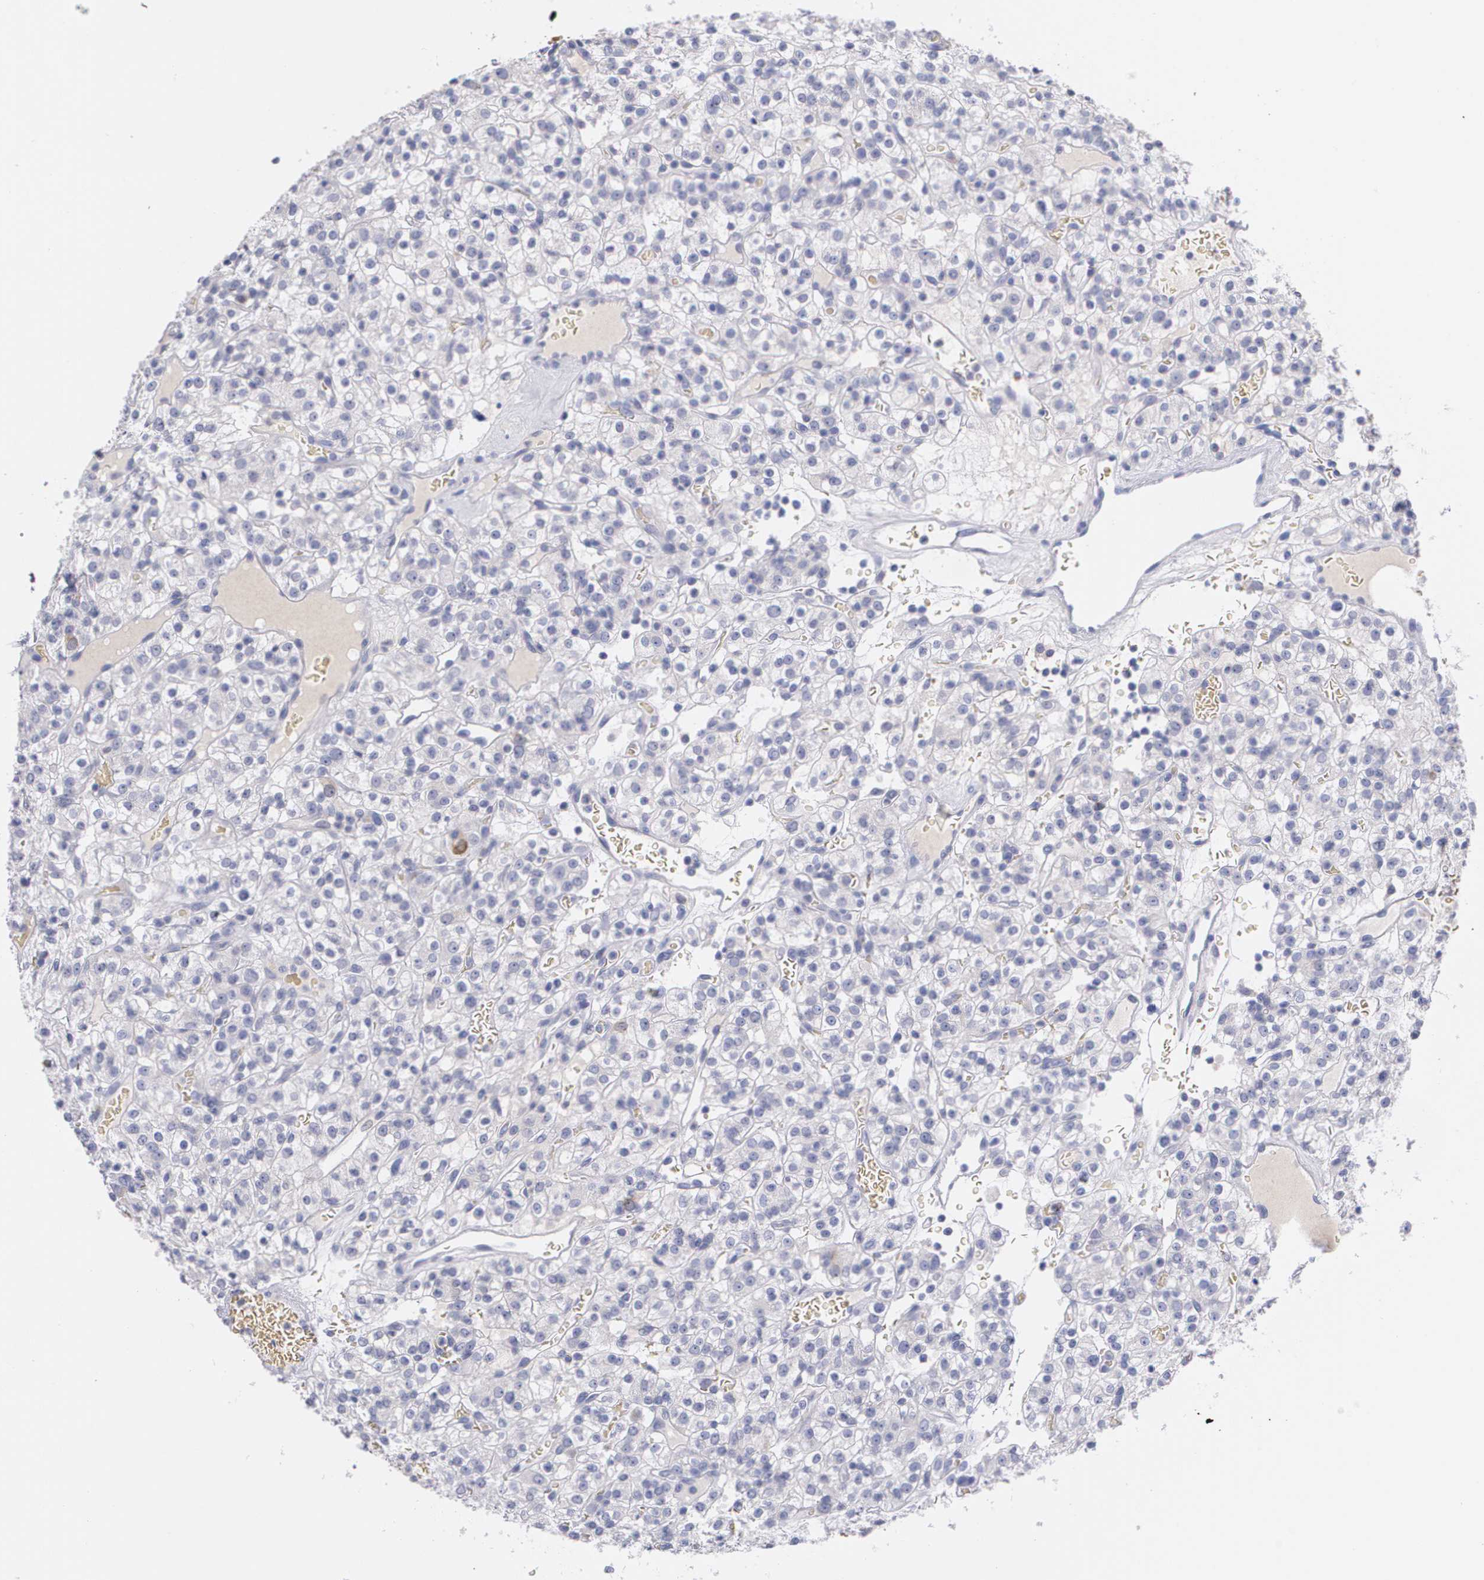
{"staining": {"intensity": "negative", "quantity": "none", "location": "none"}, "tissue": "renal cancer", "cell_type": "Tumor cells", "image_type": "cancer", "snomed": [{"axis": "morphology", "description": "Normal tissue, NOS"}, {"axis": "morphology", "description": "Adenocarcinoma, NOS"}, {"axis": "topography", "description": "Kidney"}], "caption": "Human adenocarcinoma (renal) stained for a protein using immunohistochemistry (IHC) demonstrates no expression in tumor cells.", "gene": "HMMR", "patient": {"sex": "female", "age": 72}}